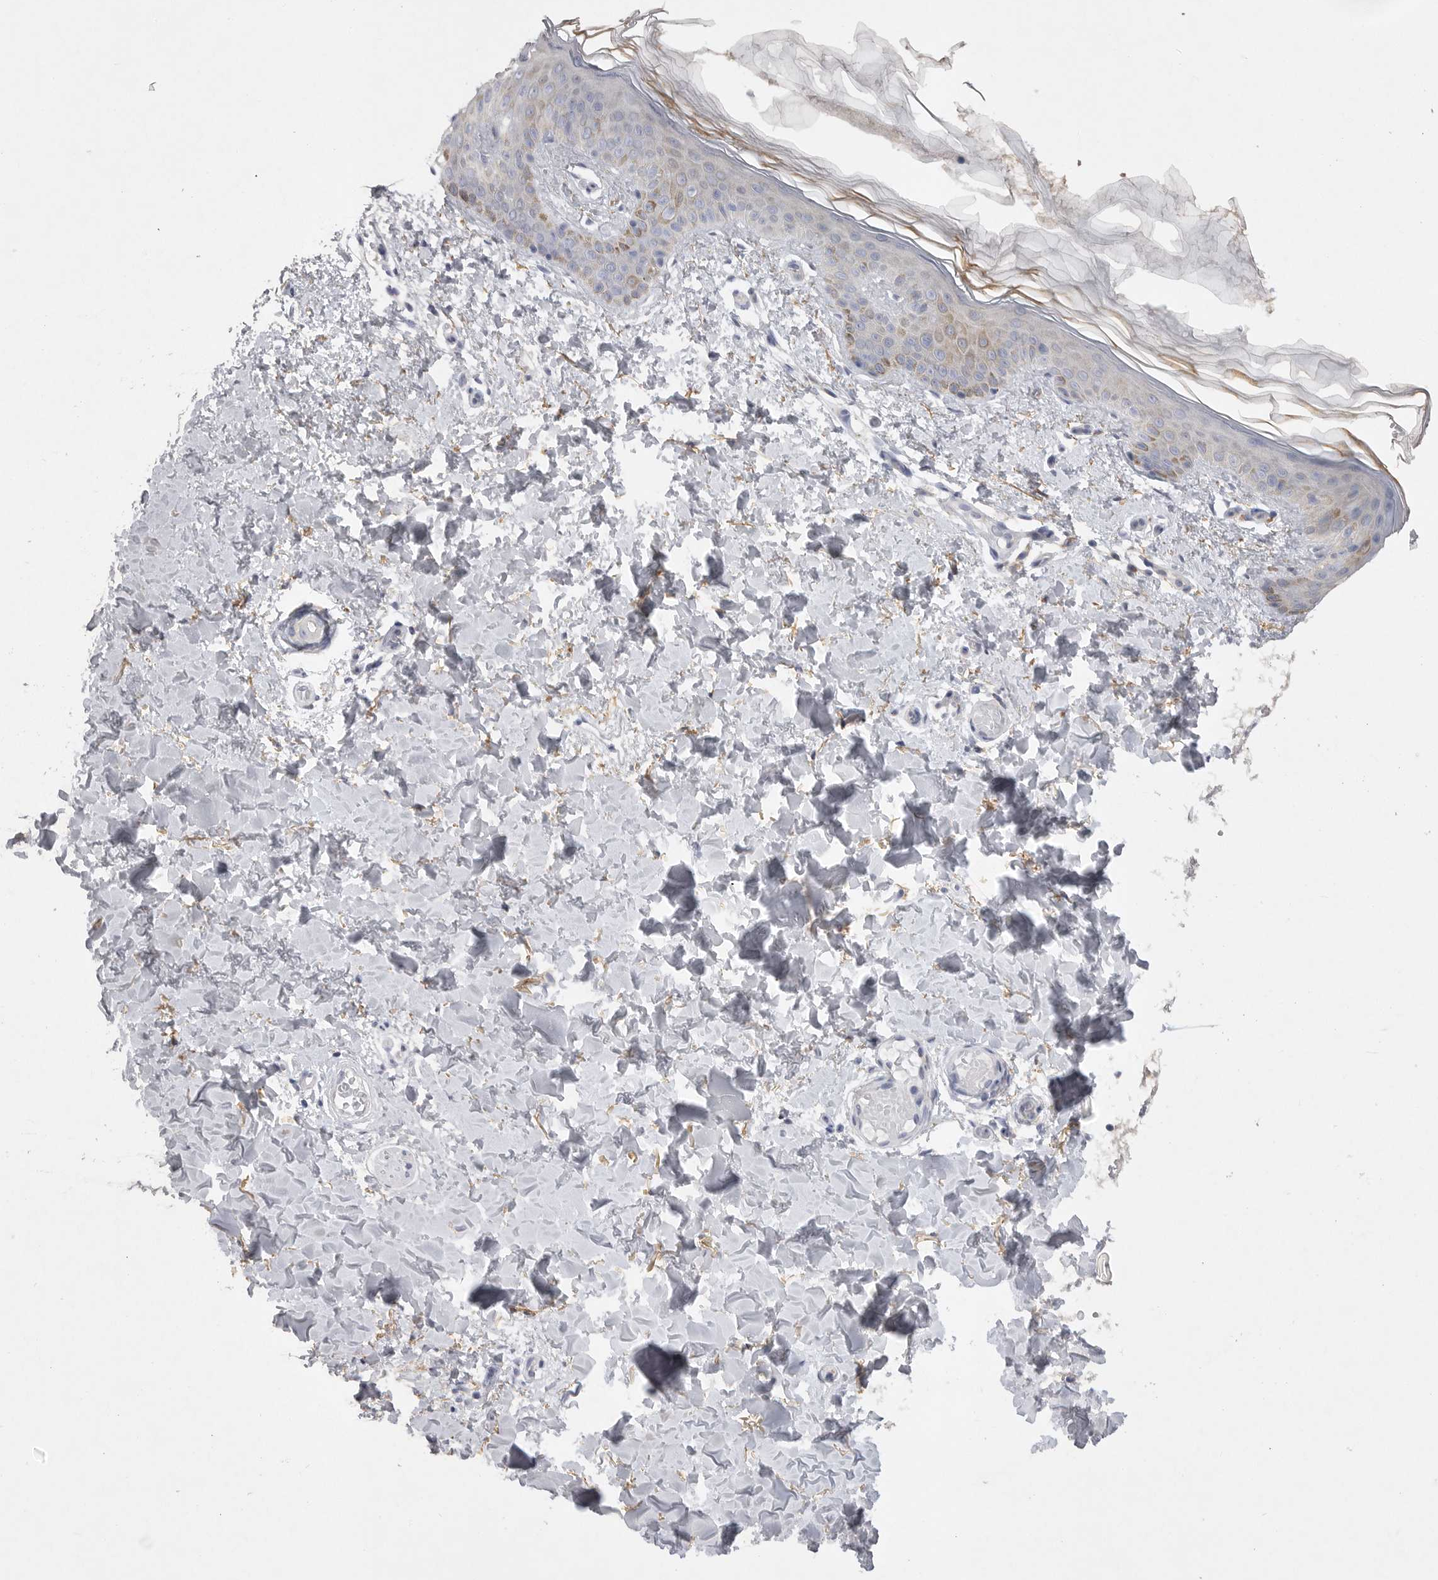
{"staining": {"intensity": "negative", "quantity": "none", "location": "none"}, "tissue": "skin", "cell_type": "Fibroblasts", "image_type": "normal", "snomed": [{"axis": "morphology", "description": "Normal tissue, NOS"}, {"axis": "morphology", "description": "Neoplasm, benign, NOS"}, {"axis": "topography", "description": "Skin"}, {"axis": "topography", "description": "Soft tissue"}], "caption": "Skin stained for a protein using immunohistochemistry displays no staining fibroblasts.", "gene": "EDEM3", "patient": {"sex": "male", "age": 26}}